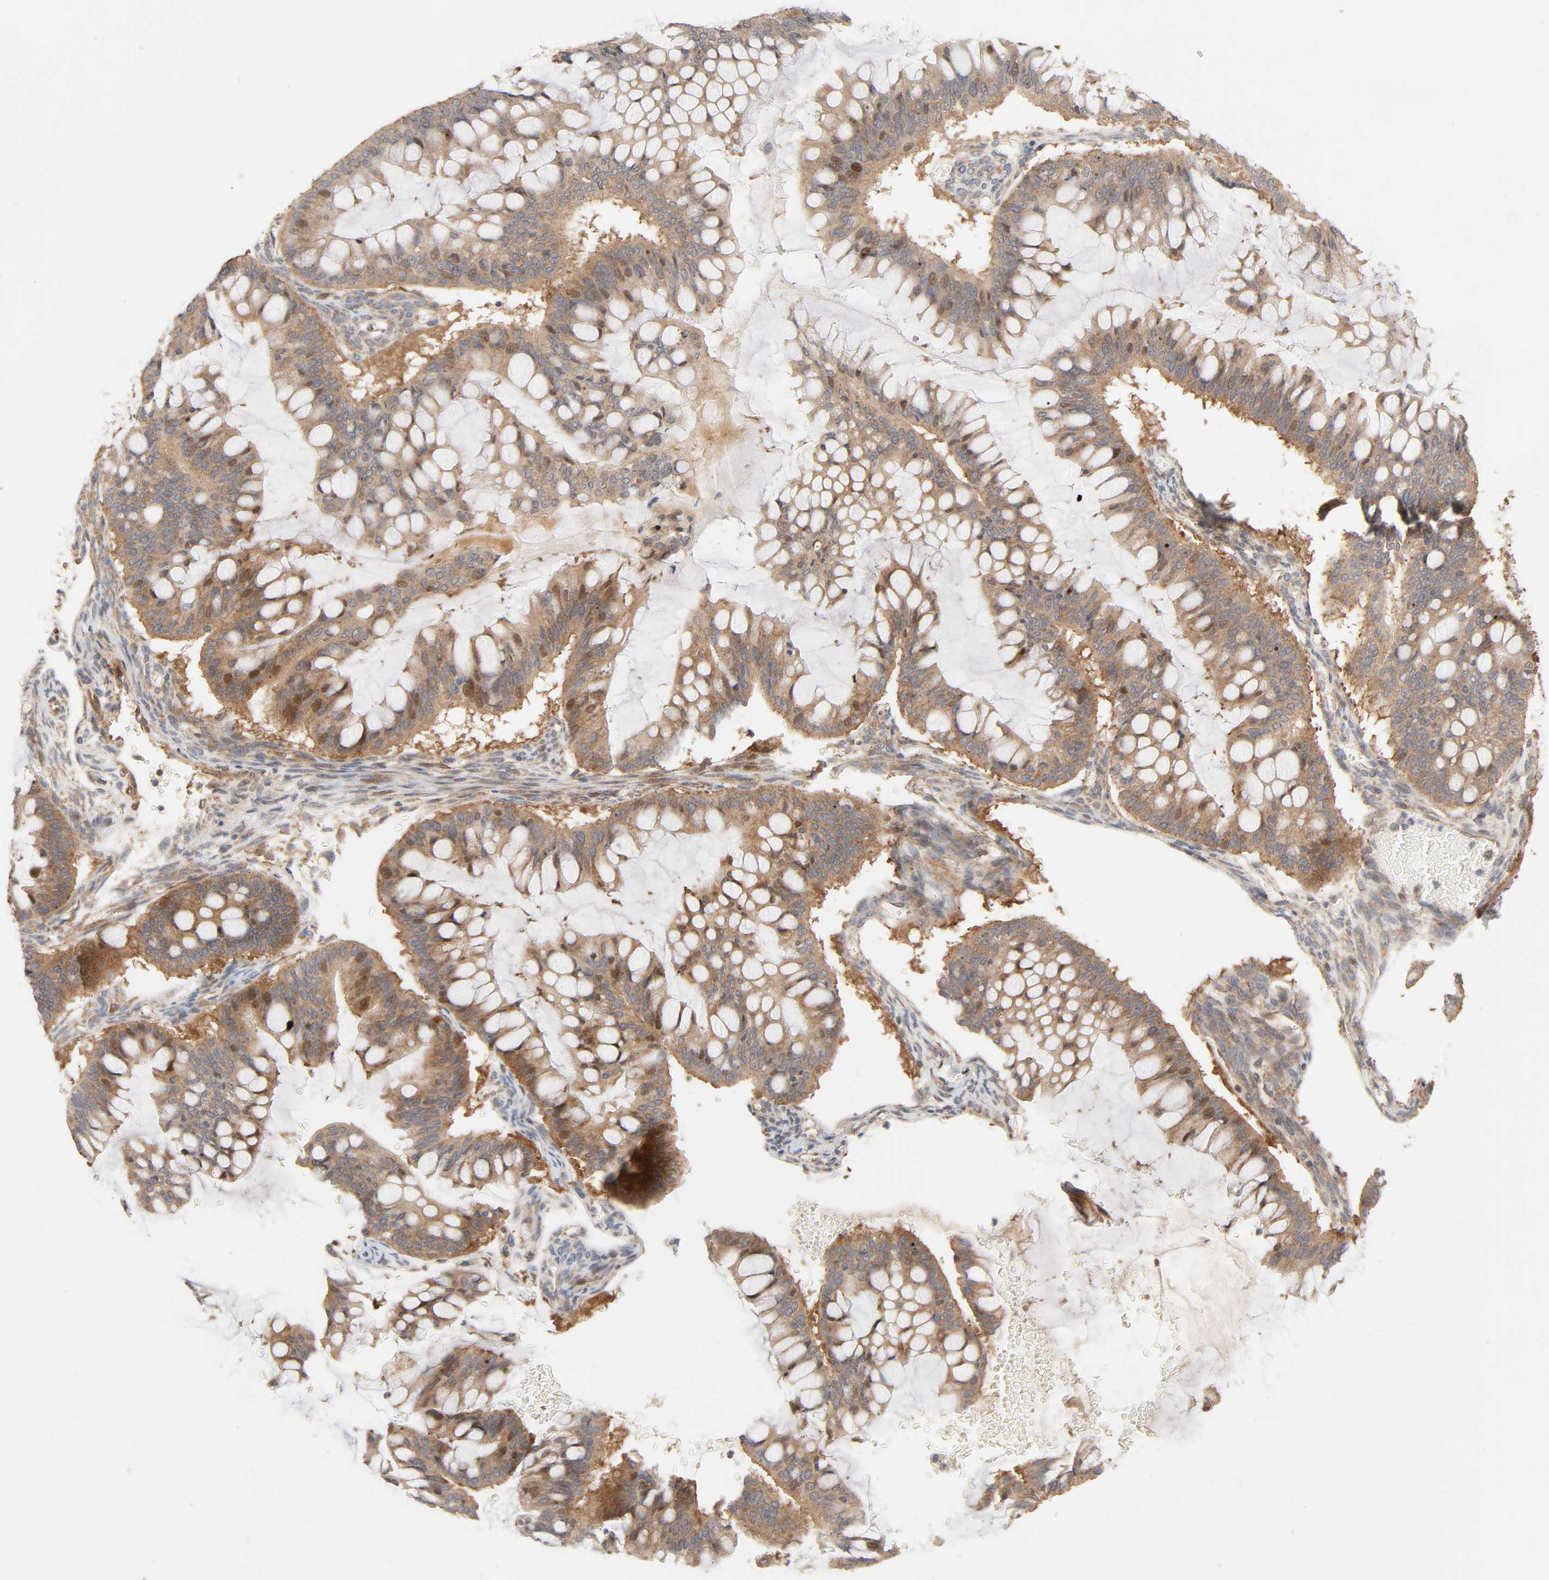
{"staining": {"intensity": "moderate", "quantity": ">75%", "location": "cytoplasmic/membranous,nuclear"}, "tissue": "ovarian cancer", "cell_type": "Tumor cells", "image_type": "cancer", "snomed": [{"axis": "morphology", "description": "Cystadenocarcinoma, mucinous, NOS"}, {"axis": "topography", "description": "Ovary"}], "caption": "An IHC micrograph of tumor tissue is shown. Protein staining in brown highlights moderate cytoplasmic/membranous and nuclear positivity in ovarian mucinous cystadenocarcinoma within tumor cells. (Stains: DAB in brown, nuclei in blue, Microscopy: brightfield microscopy at high magnification).", "gene": "NEMF", "patient": {"sex": "female", "age": 73}}